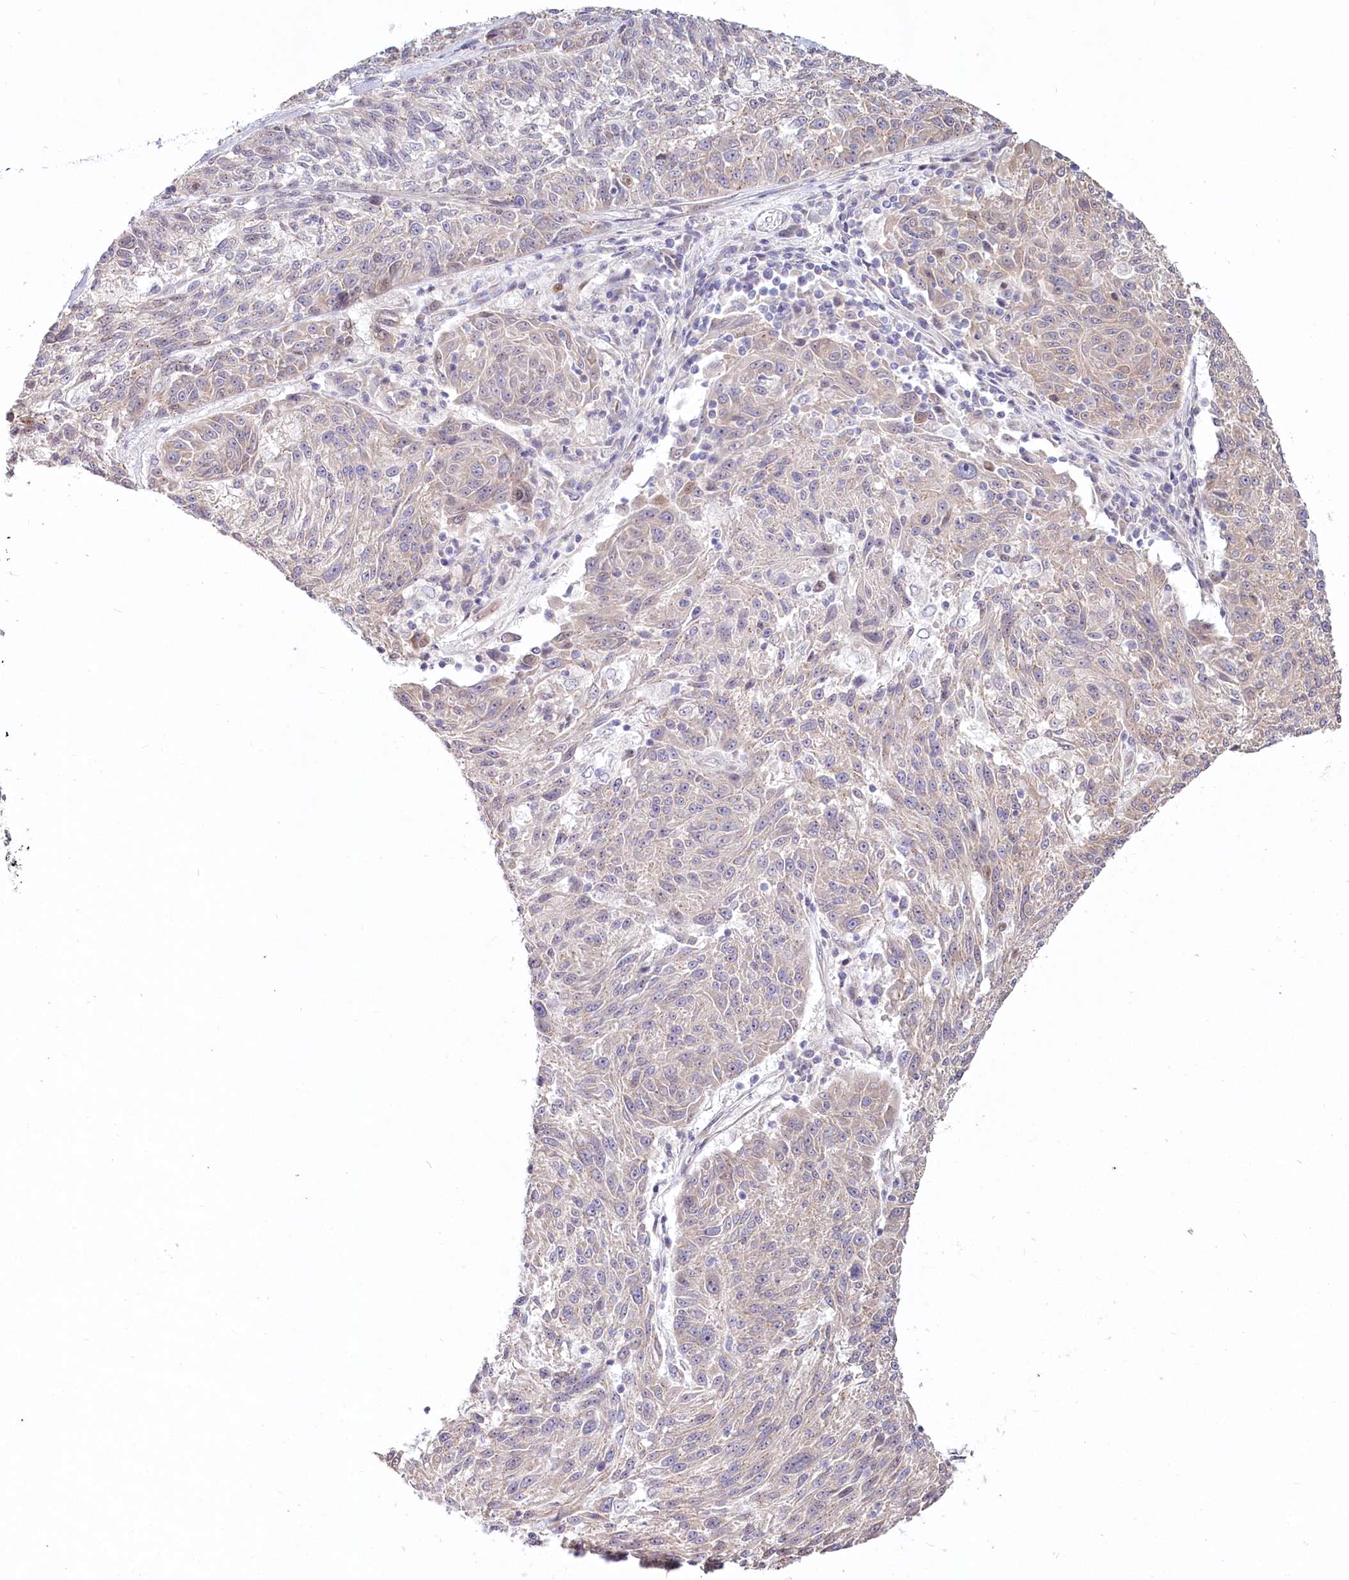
{"staining": {"intensity": "weak", "quantity": "<25%", "location": "cytoplasmic/membranous"}, "tissue": "melanoma", "cell_type": "Tumor cells", "image_type": "cancer", "snomed": [{"axis": "morphology", "description": "Malignant melanoma, NOS"}, {"axis": "topography", "description": "Skin"}], "caption": "Immunohistochemistry (IHC) image of human malignant melanoma stained for a protein (brown), which exhibits no expression in tumor cells.", "gene": "SPINK13", "patient": {"sex": "male", "age": 53}}